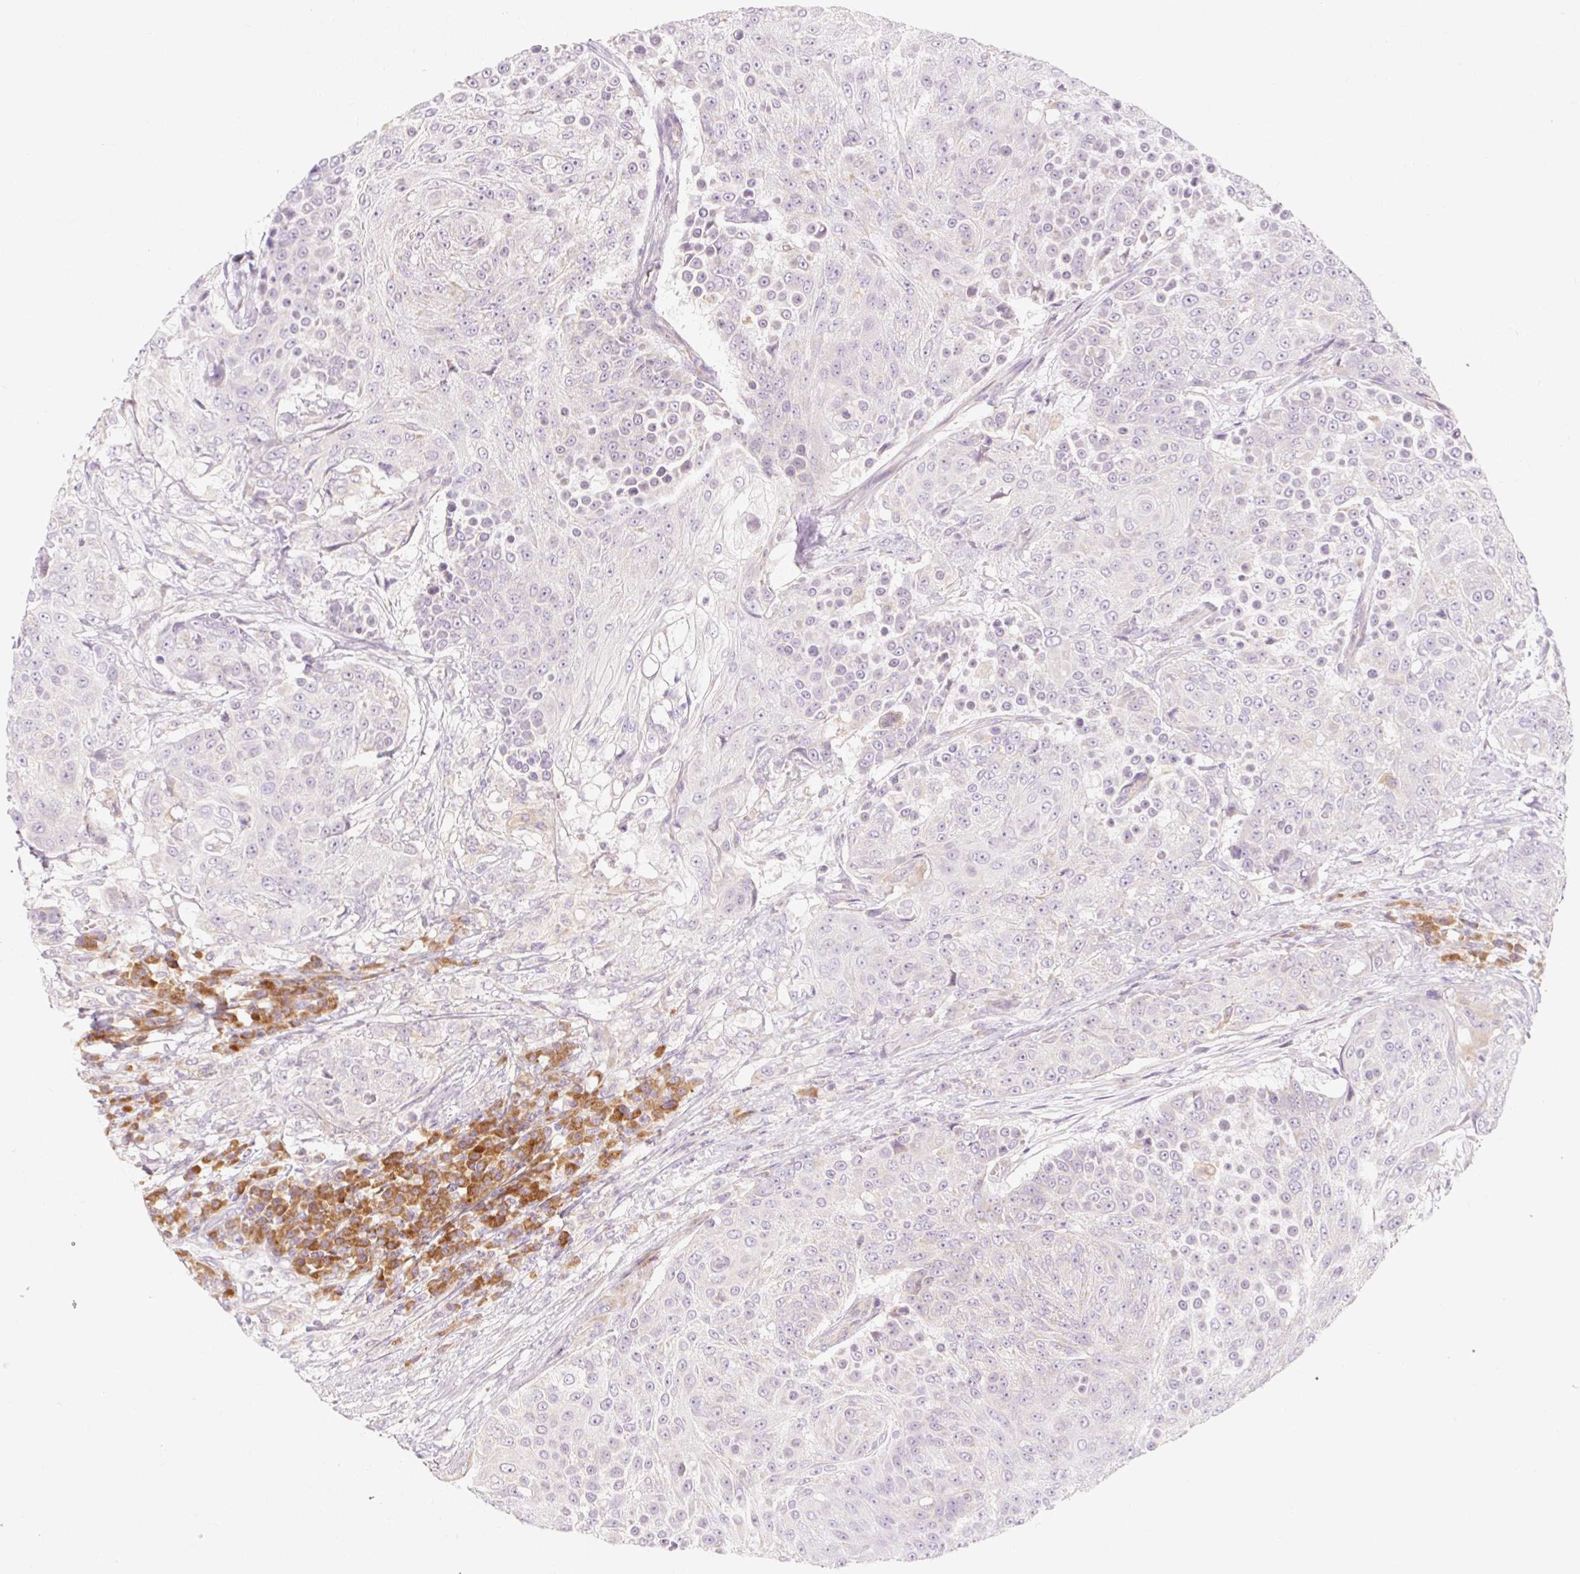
{"staining": {"intensity": "negative", "quantity": "none", "location": "none"}, "tissue": "urothelial cancer", "cell_type": "Tumor cells", "image_type": "cancer", "snomed": [{"axis": "morphology", "description": "Urothelial carcinoma, High grade"}, {"axis": "topography", "description": "Urinary bladder"}], "caption": "An immunohistochemistry (IHC) image of urothelial cancer is shown. There is no staining in tumor cells of urothelial cancer.", "gene": "MYO1D", "patient": {"sex": "female", "age": 63}}